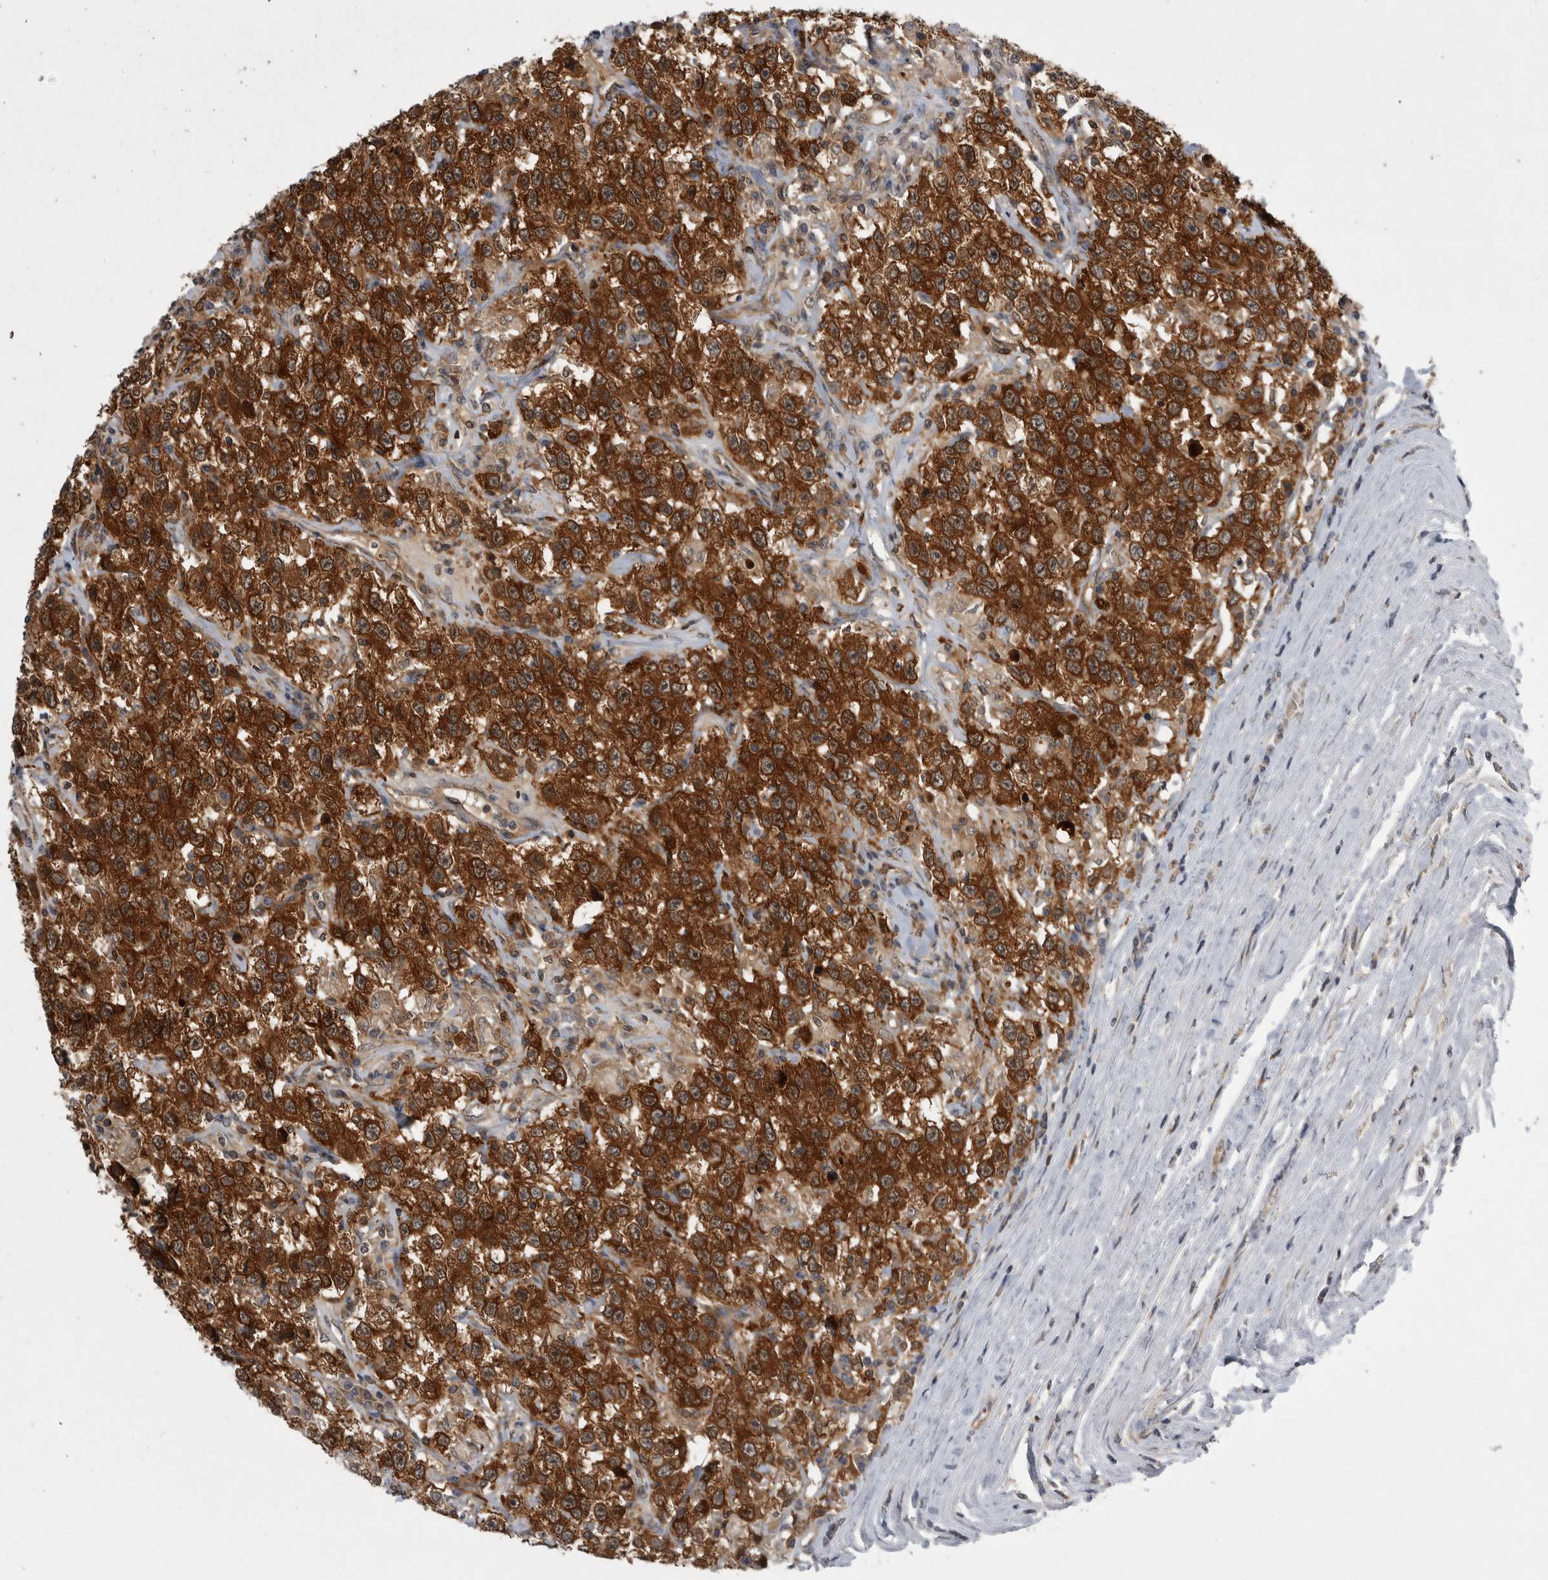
{"staining": {"intensity": "strong", "quantity": ">75%", "location": "cytoplasmic/membranous"}, "tissue": "testis cancer", "cell_type": "Tumor cells", "image_type": "cancer", "snomed": [{"axis": "morphology", "description": "Seminoma, NOS"}, {"axis": "topography", "description": "Testis"}], "caption": "IHC of testis cancer displays high levels of strong cytoplasmic/membranous staining in about >75% of tumor cells.", "gene": "CACYBP", "patient": {"sex": "male", "age": 41}}